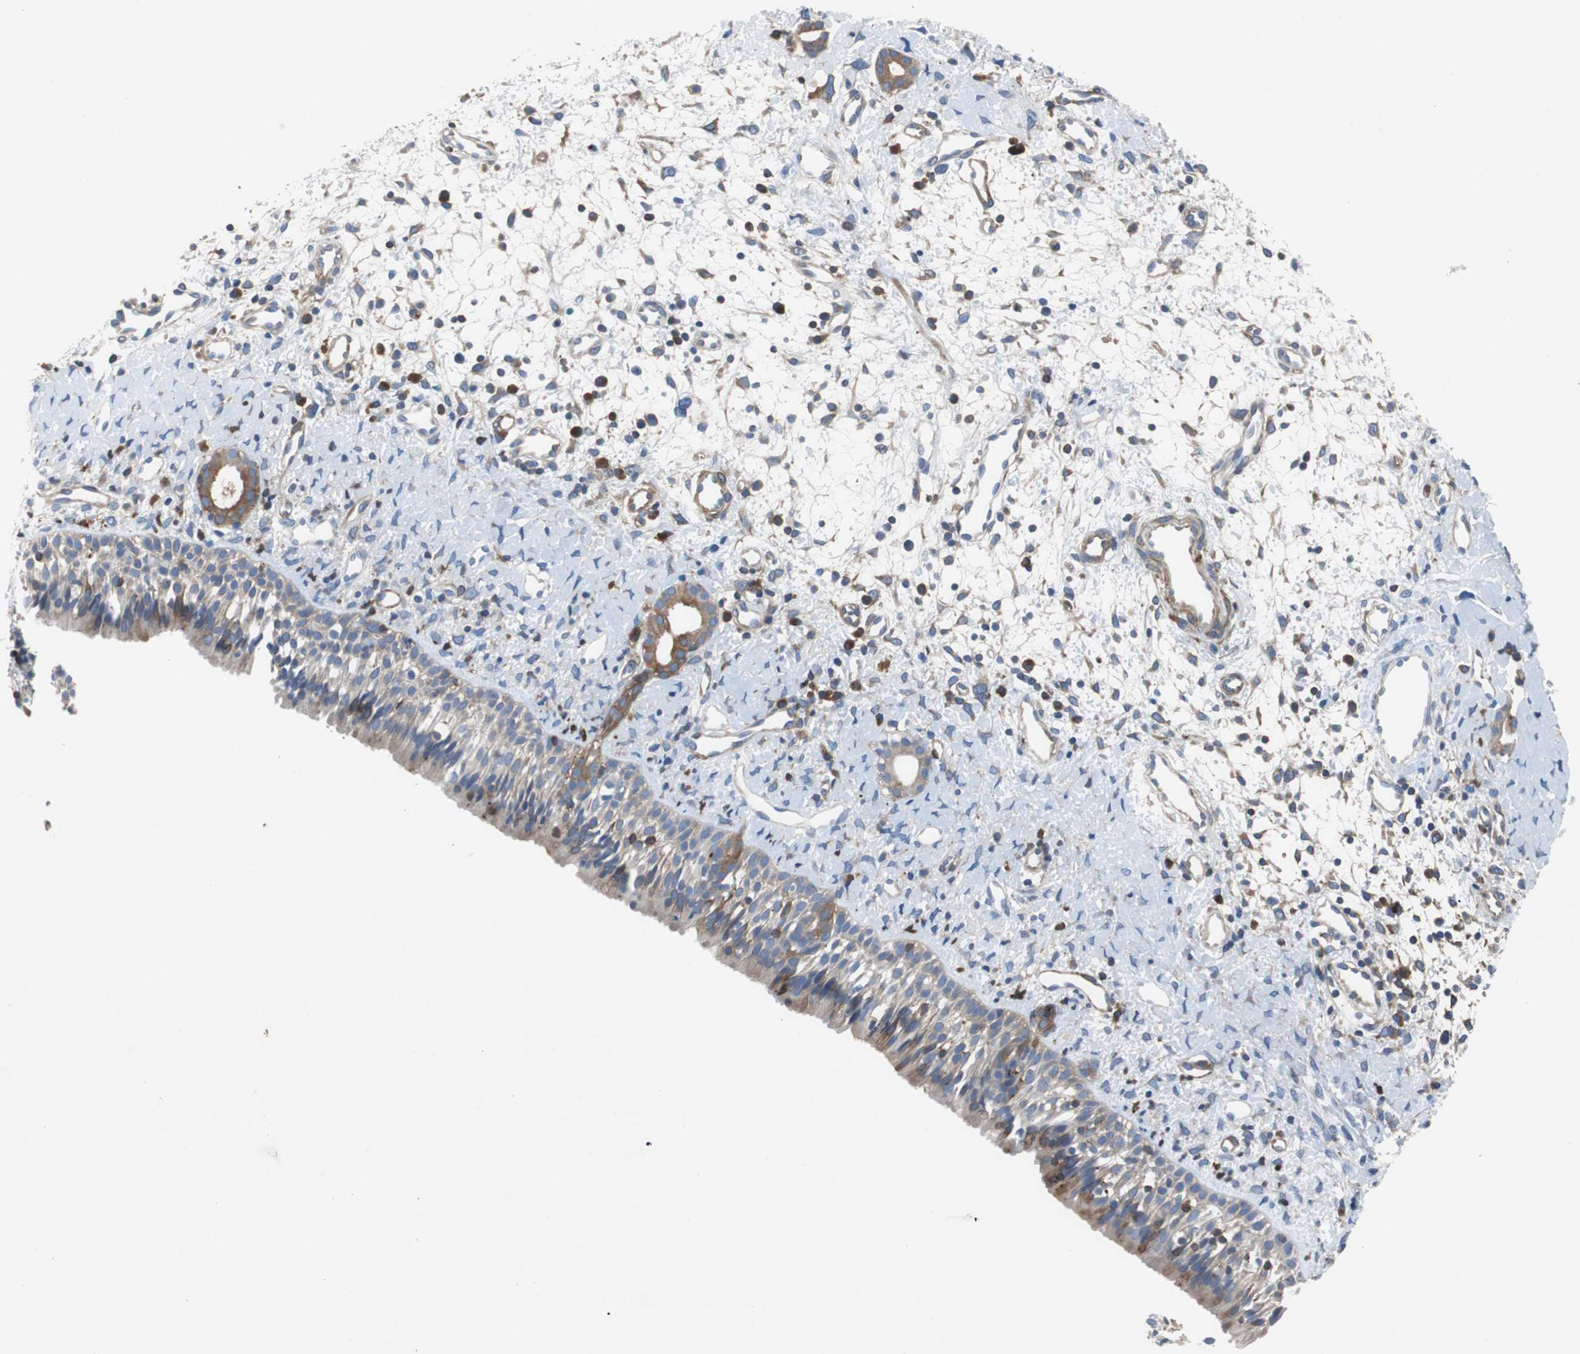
{"staining": {"intensity": "moderate", "quantity": "25%-75%", "location": "cytoplasmic/membranous"}, "tissue": "nasopharynx", "cell_type": "Respiratory epithelial cells", "image_type": "normal", "snomed": [{"axis": "morphology", "description": "Normal tissue, NOS"}, {"axis": "topography", "description": "Nasopharynx"}], "caption": "DAB immunohistochemical staining of unremarkable human nasopharynx exhibits moderate cytoplasmic/membranous protein expression in approximately 25%-75% of respiratory epithelial cells.", "gene": "GYS1", "patient": {"sex": "male", "age": 22}}